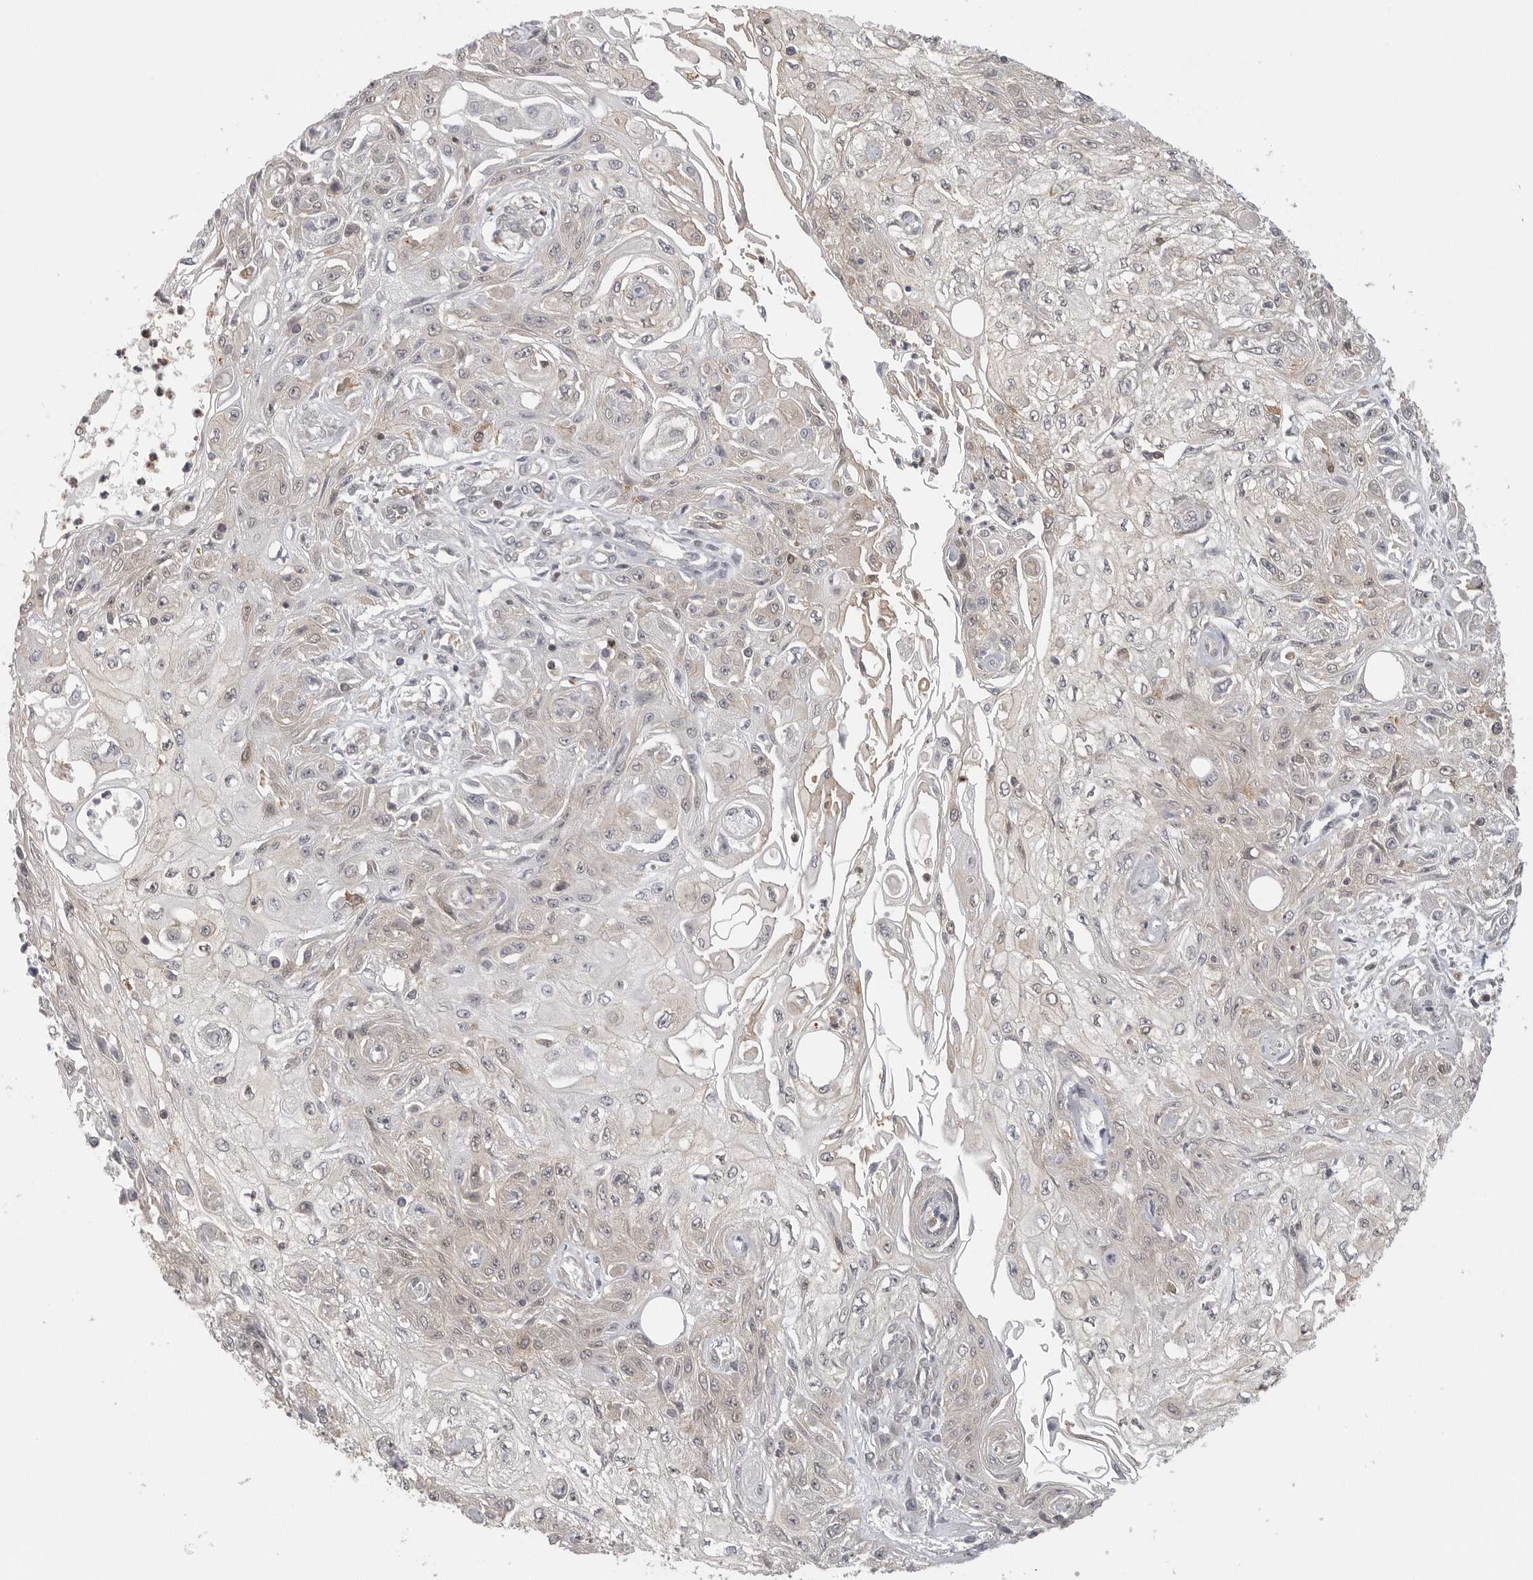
{"staining": {"intensity": "negative", "quantity": "none", "location": "none"}, "tissue": "skin cancer", "cell_type": "Tumor cells", "image_type": "cancer", "snomed": [{"axis": "morphology", "description": "Squamous cell carcinoma, NOS"}, {"axis": "morphology", "description": "Squamous cell carcinoma, metastatic, NOS"}, {"axis": "topography", "description": "Skin"}, {"axis": "topography", "description": "Lymph node"}], "caption": "Immunohistochemistry of skin cancer demonstrates no positivity in tumor cells. (DAB immunohistochemistry, high magnification).", "gene": "DBNL", "patient": {"sex": "male", "age": 75}}